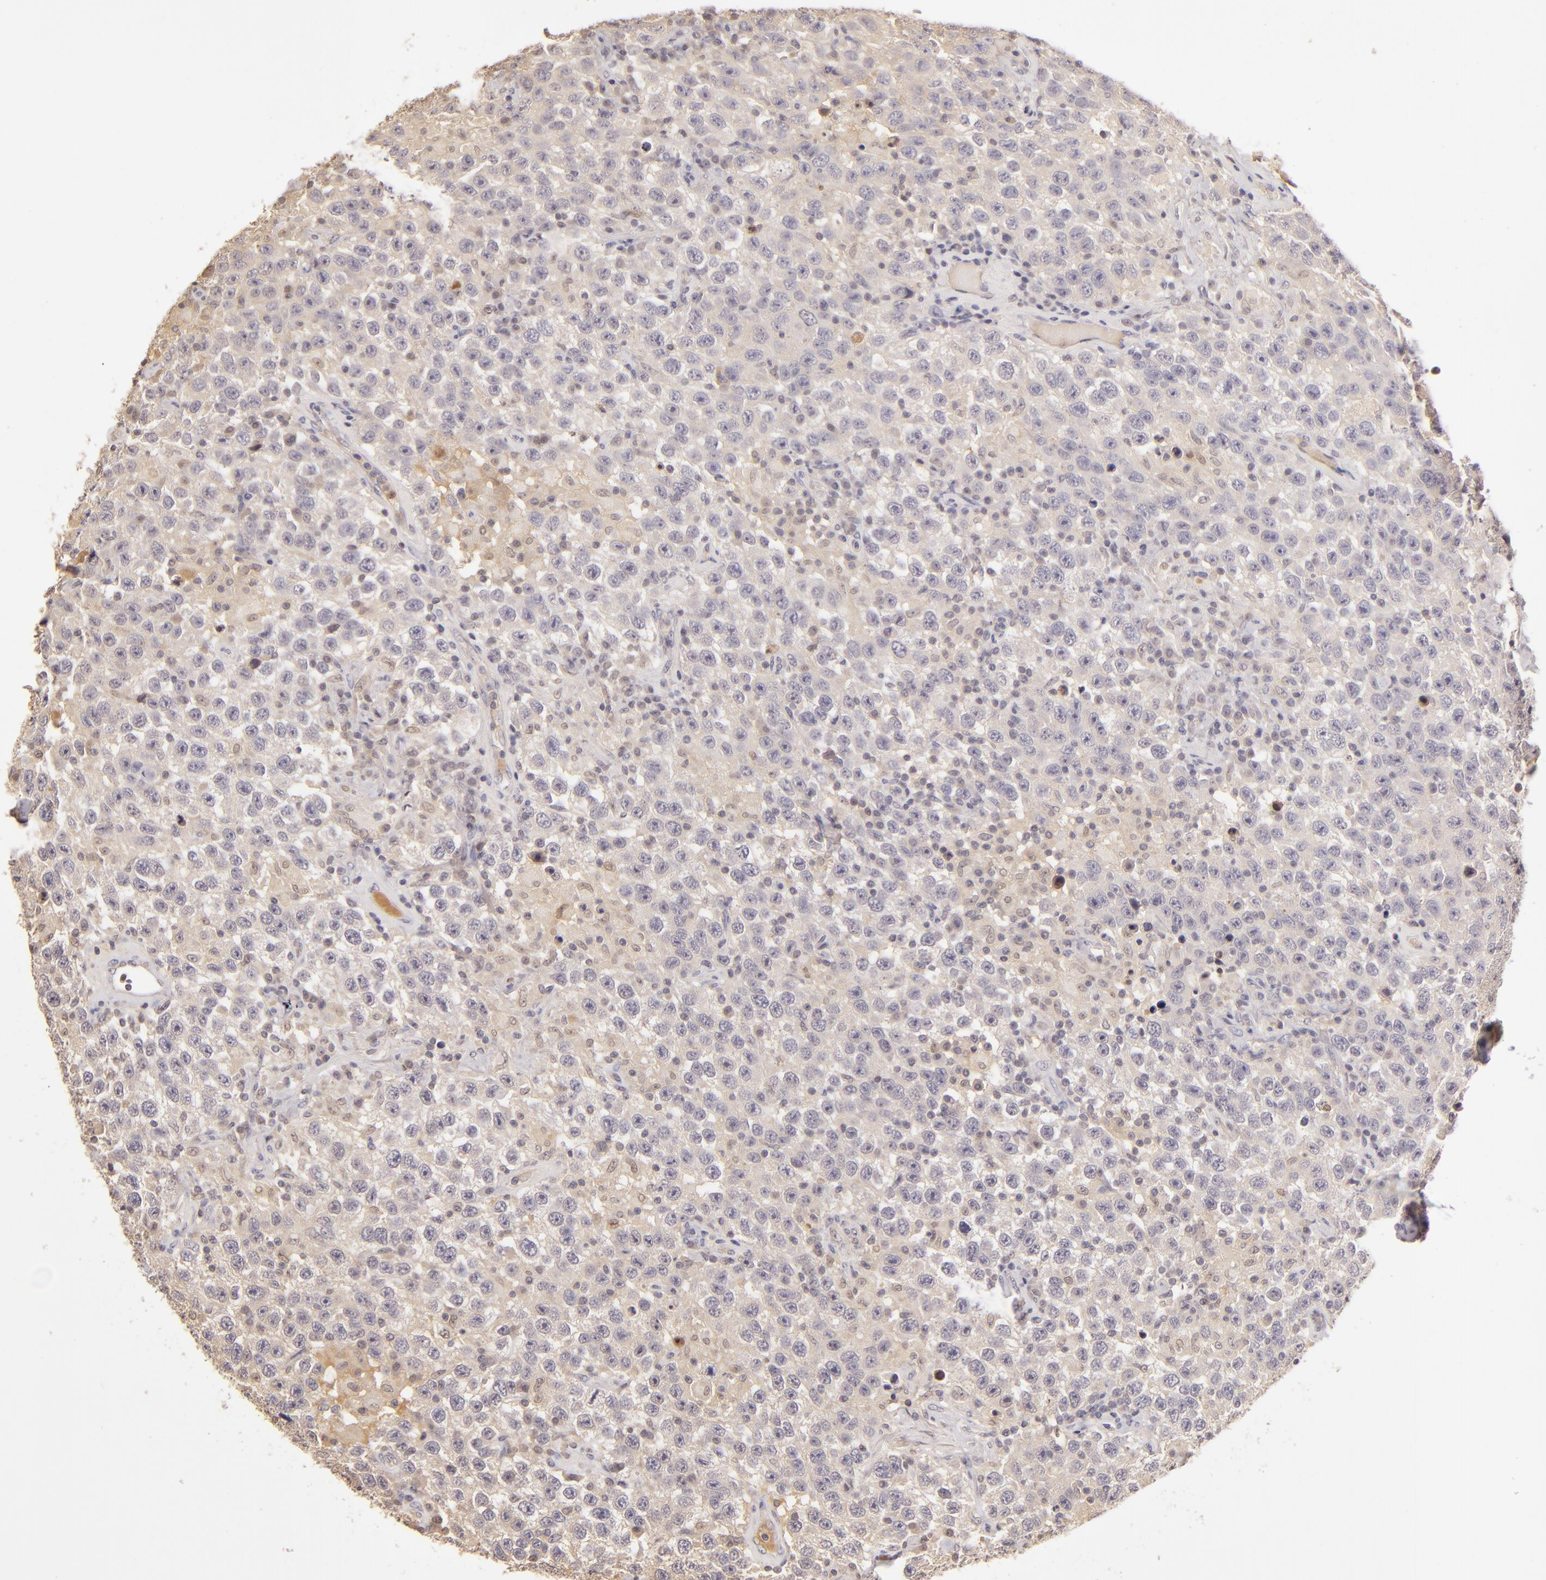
{"staining": {"intensity": "weak", "quantity": ">75%", "location": "cytoplasmic/membranous,nuclear"}, "tissue": "testis cancer", "cell_type": "Tumor cells", "image_type": "cancer", "snomed": [{"axis": "morphology", "description": "Seminoma, NOS"}, {"axis": "topography", "description": "Testis"}], "caption": "Approximately >75% of tumor cells in human seminoma (testis) reveal weak cytoplasmic/membranous and nuclear protein positivity as visualized by brown immunohistochemical staining.", "gene": "LRG1", "patient": {"sex": "male", "age": 41}}